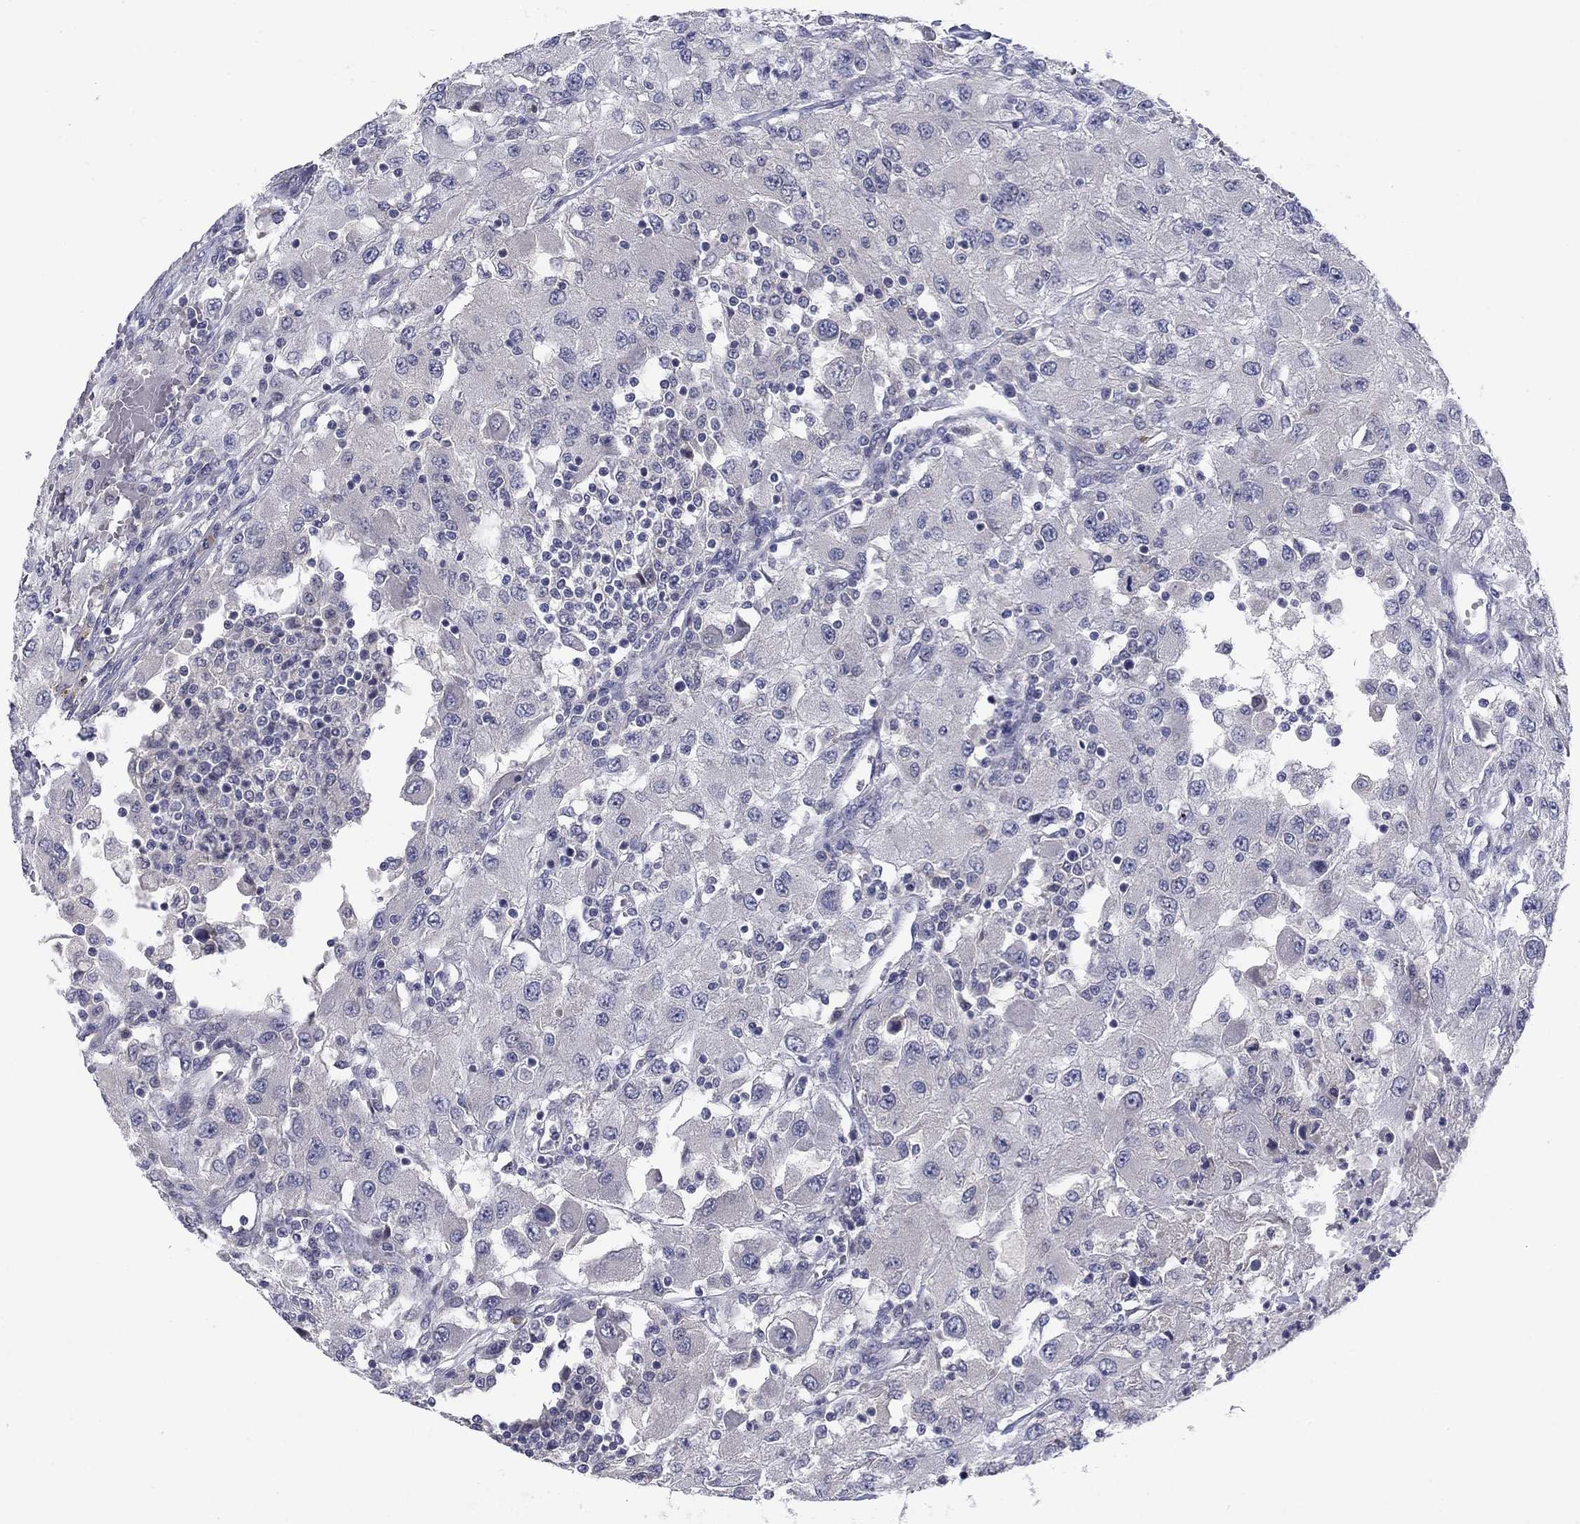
{"staining": {"intensity": "negative", "quantity": "none", "location": "none"}, "tissue": "renal cancer", "cell_type": "Tumor cells", "image_type": "cancer", "snomed": [{"axis": "morphology", "description": "Adenocarcinoma, NOS"}, {"axis": "topography", "description": "Kidney"}], "caption": "Immunohistochemistry of renal adenocarcinoma demonstrates no expression in tumor cells.", "gene": "CACNA1A", "patient": {"sex": "female", "age": 67}}